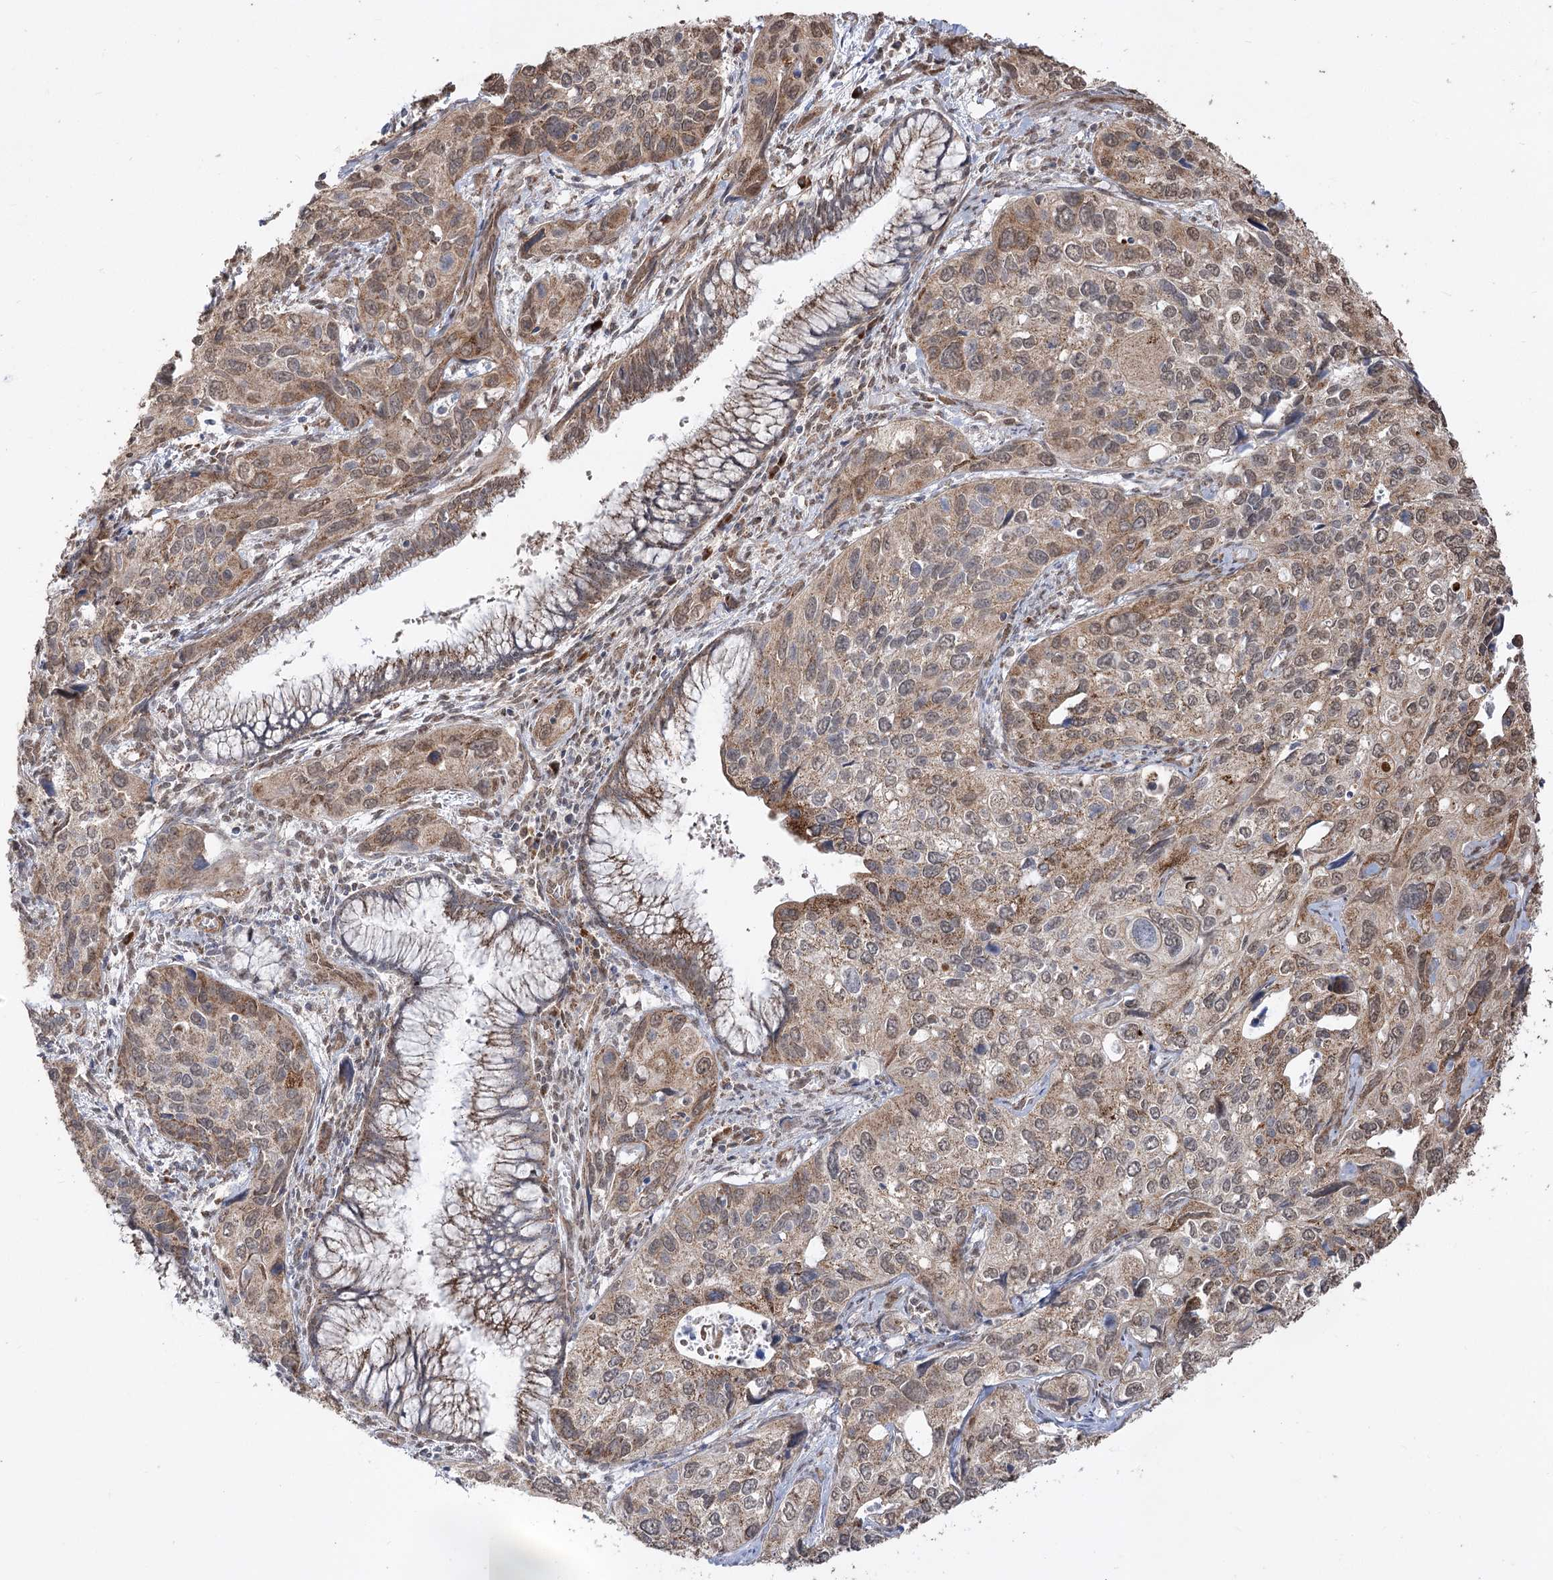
{"staining": {"intensity": "moderate", "quantity": ">75%", "location": "cytoplasmic/membranous"}, "tissue": "cervical cancer", "cell_type": "Tumor cells", "image_type": "cancer", "snomed": [{"axis": "morphology", "description": "Squamous cell carcinoma, NOS"}, {"axis": "topography", "description": "Cervix"}], "caption": "Immunohistochemical staining of cervical cancer demonstrates medium levels of moderate cytoplasmic/membranous protein staining in approximately >75% of tumor cells.", "gene": "ZSCAN23", "patient": {"sex": "female", "age": 55}}